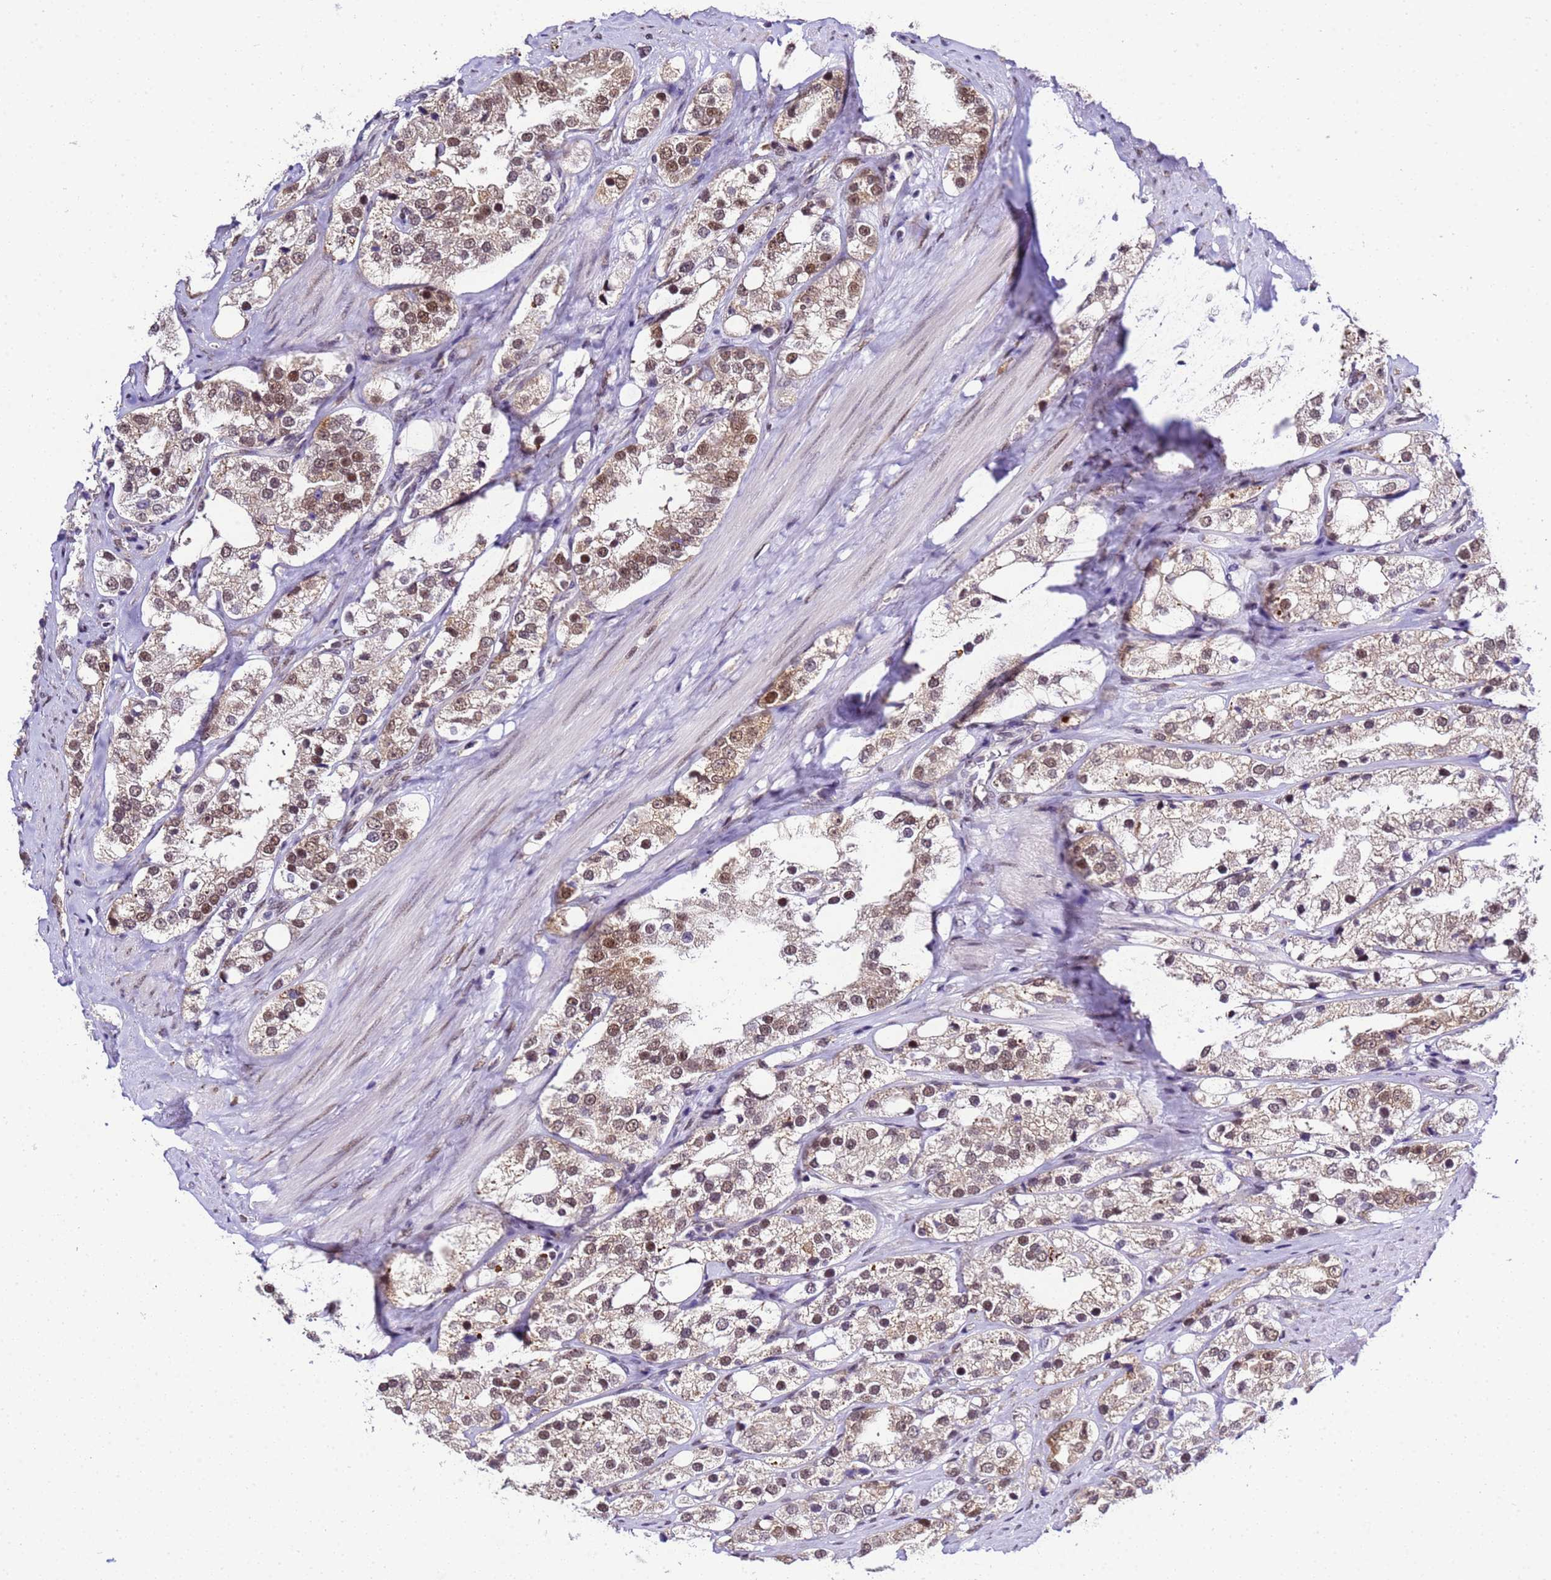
{"staining": {"intensity": "moderate", "quantity": ">75%", "location": "cytoplasmic/membranous,nuclear"}, "tissue": "prostate cancer", "cell_type": "Tumor cells", "image_type": "cancer", "snomed": [{"axis": "morphology", "description": "Adenocarcinoma, NOS"}, {"axis": "topography", "description": "Prostate"}], "caption": "Moderate cytoplasmic/membranous and nuclear expression is appreciated in about >75% of tumor cells in adenocarcinoma (prostate).", "gene": "SMN1", "patient": {"sex": "male", "age": 79}}